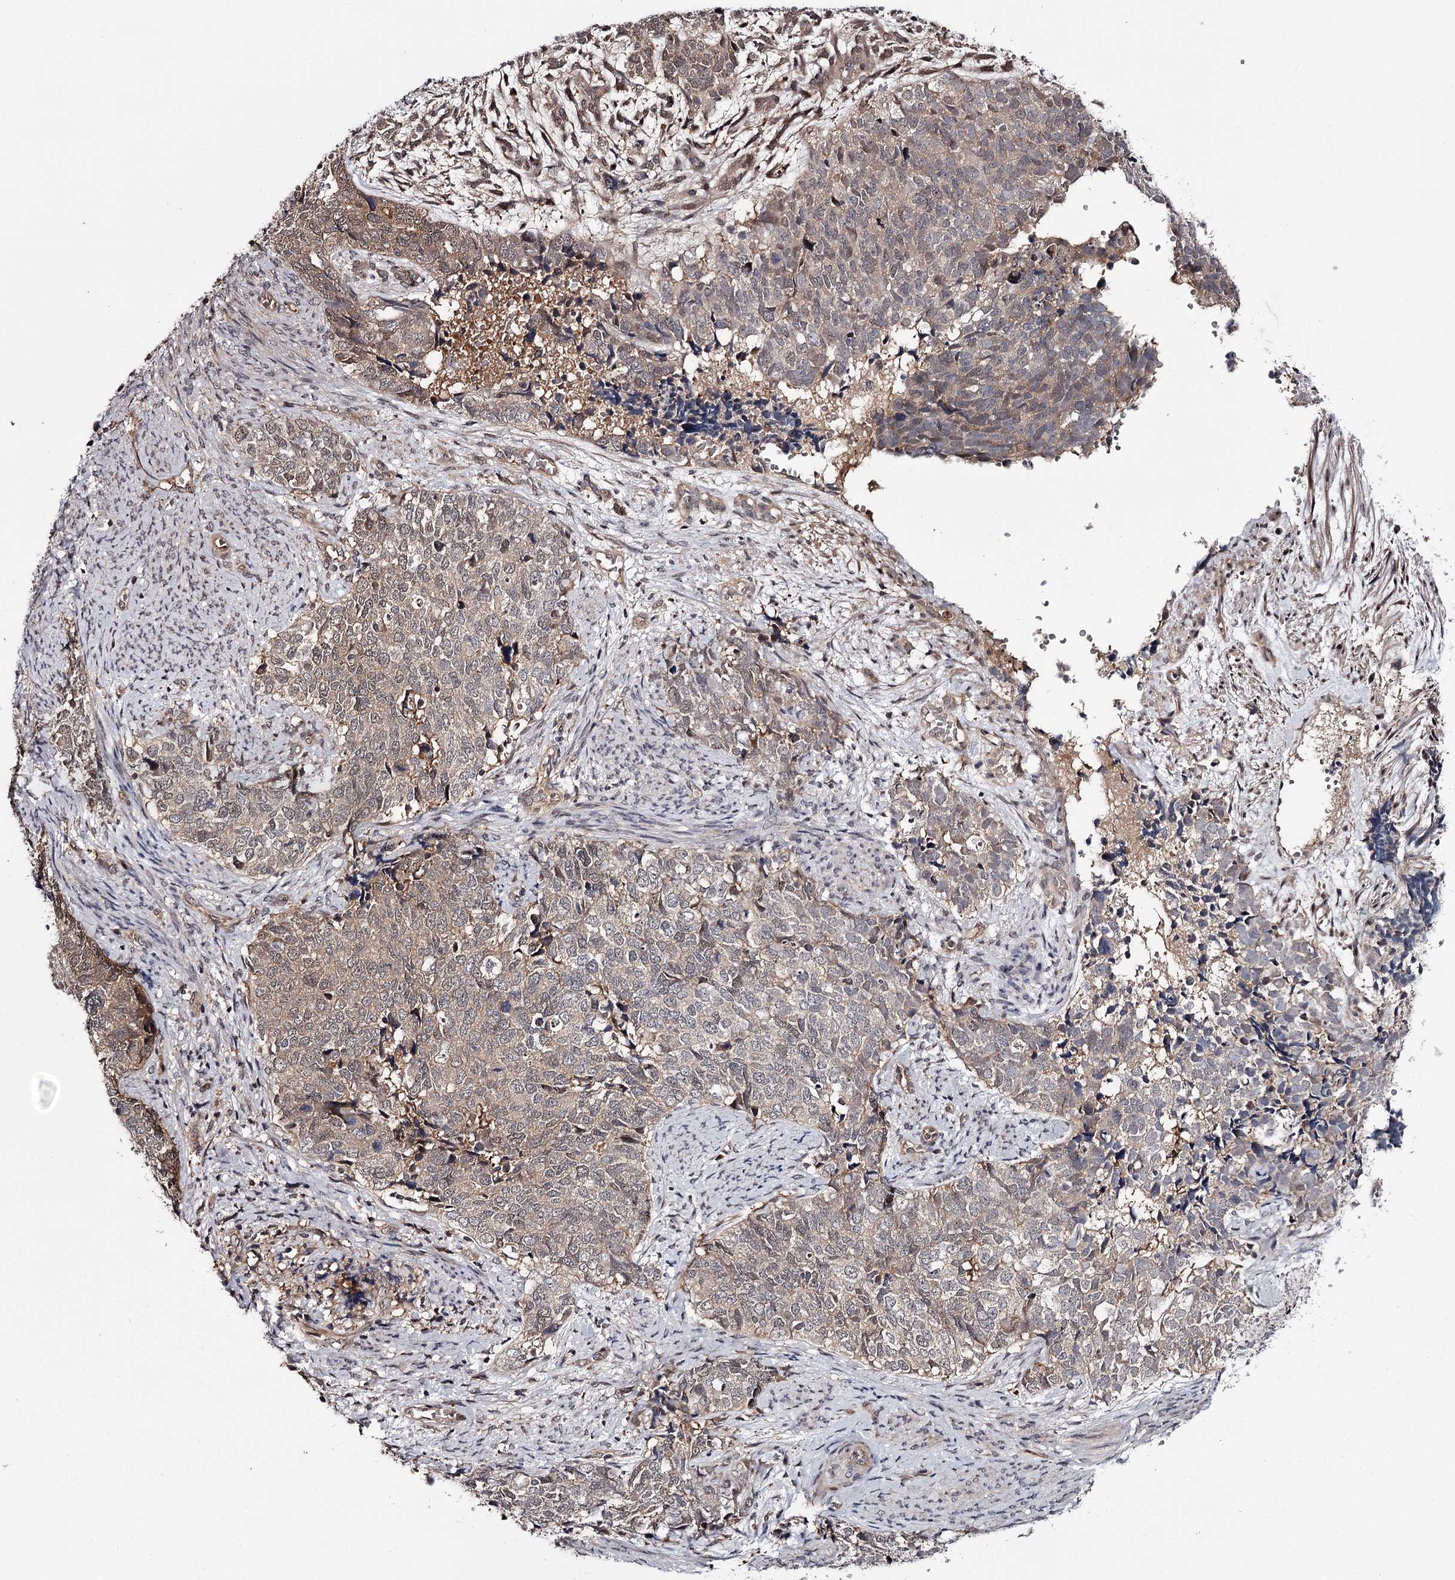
{"staining": {"intensity": "weak", "quantity": "25%-75%", "location": "cytoplasmic/membranous,nuclear"}, "tissue": "cervical cancer", "cell_type": "Tumor cells", "image_type": "cancer", "snomed": [{"axis": "morphology", "description": "Squamous cell carcinoma, NOS"}, {"axis": "topography", "description": "Cervix"}], "caption": "Cervical squamous cell carcinoma stained with a brown dye exhibits weak cytoplasmic/membranous and nuclear positive expression in approximately 25%-75% of tumor cells.", "gene": "GTSF1", "patient": {"sex": "female", "age": 63}}